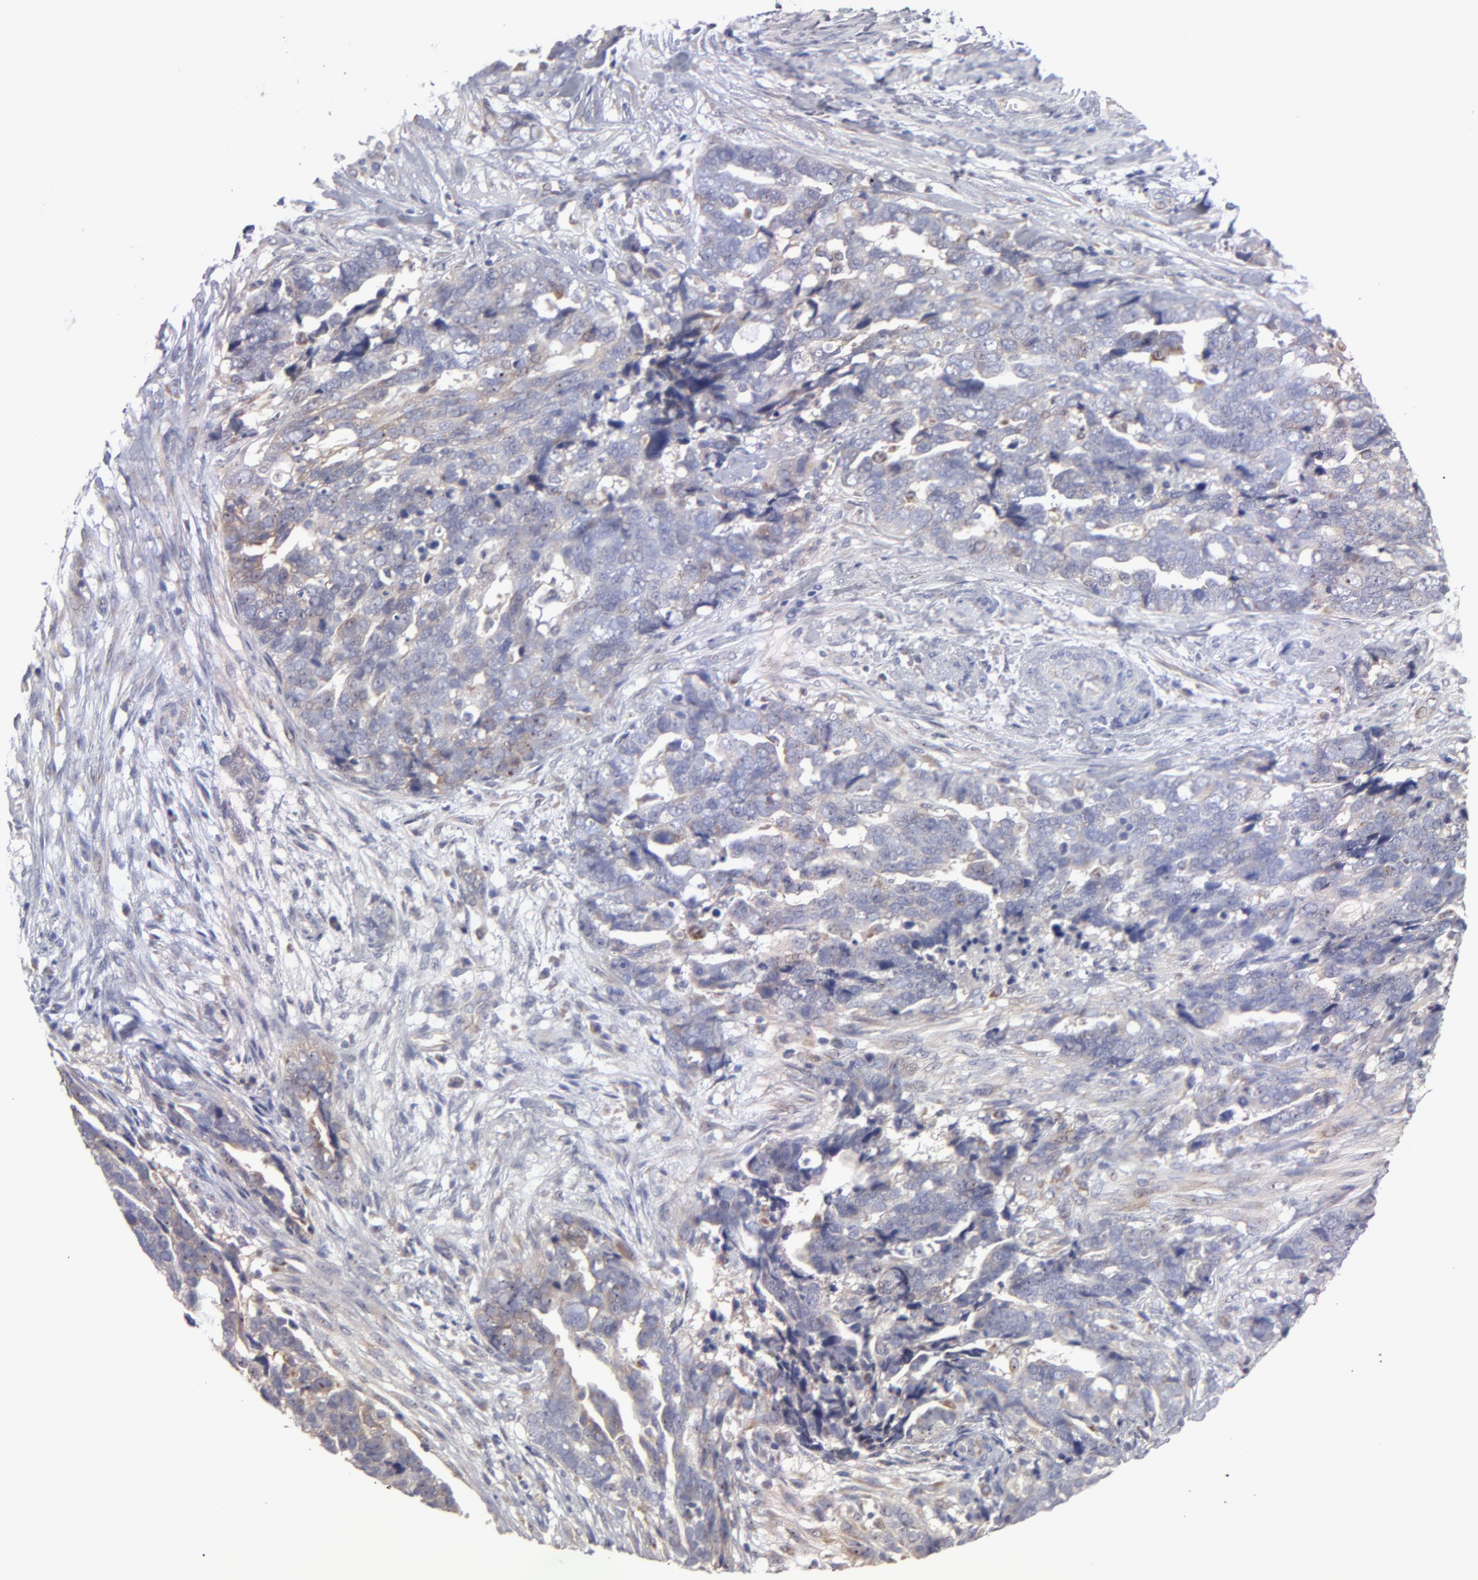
{"staining": {"intensity": "weak", "quantity": "25%-75%", "location": "cytoplasmic/membranous"}, "tissue": "ovarian cancer", "cell_type": "Tumor cells", "image_type": "cancer", "snomed": [{"axis": "morphology", "description": "Normal tissue, NOS"}, {"axis": "morphology", "description": "Cystadenocarcinoma, serous, NOS"}, {"axis": "topography", "description": "Fallopian tube"}, {"axis": "topography", "description": "Ovary"}], "caption": "Serous cystadenocarcinoma (ovarian) stained for a protein reveals weak cytoplasmic/membranous positivity in tumor cells.", "gene": "HCCS", "patient": {"sex": "female", "age": 56}}